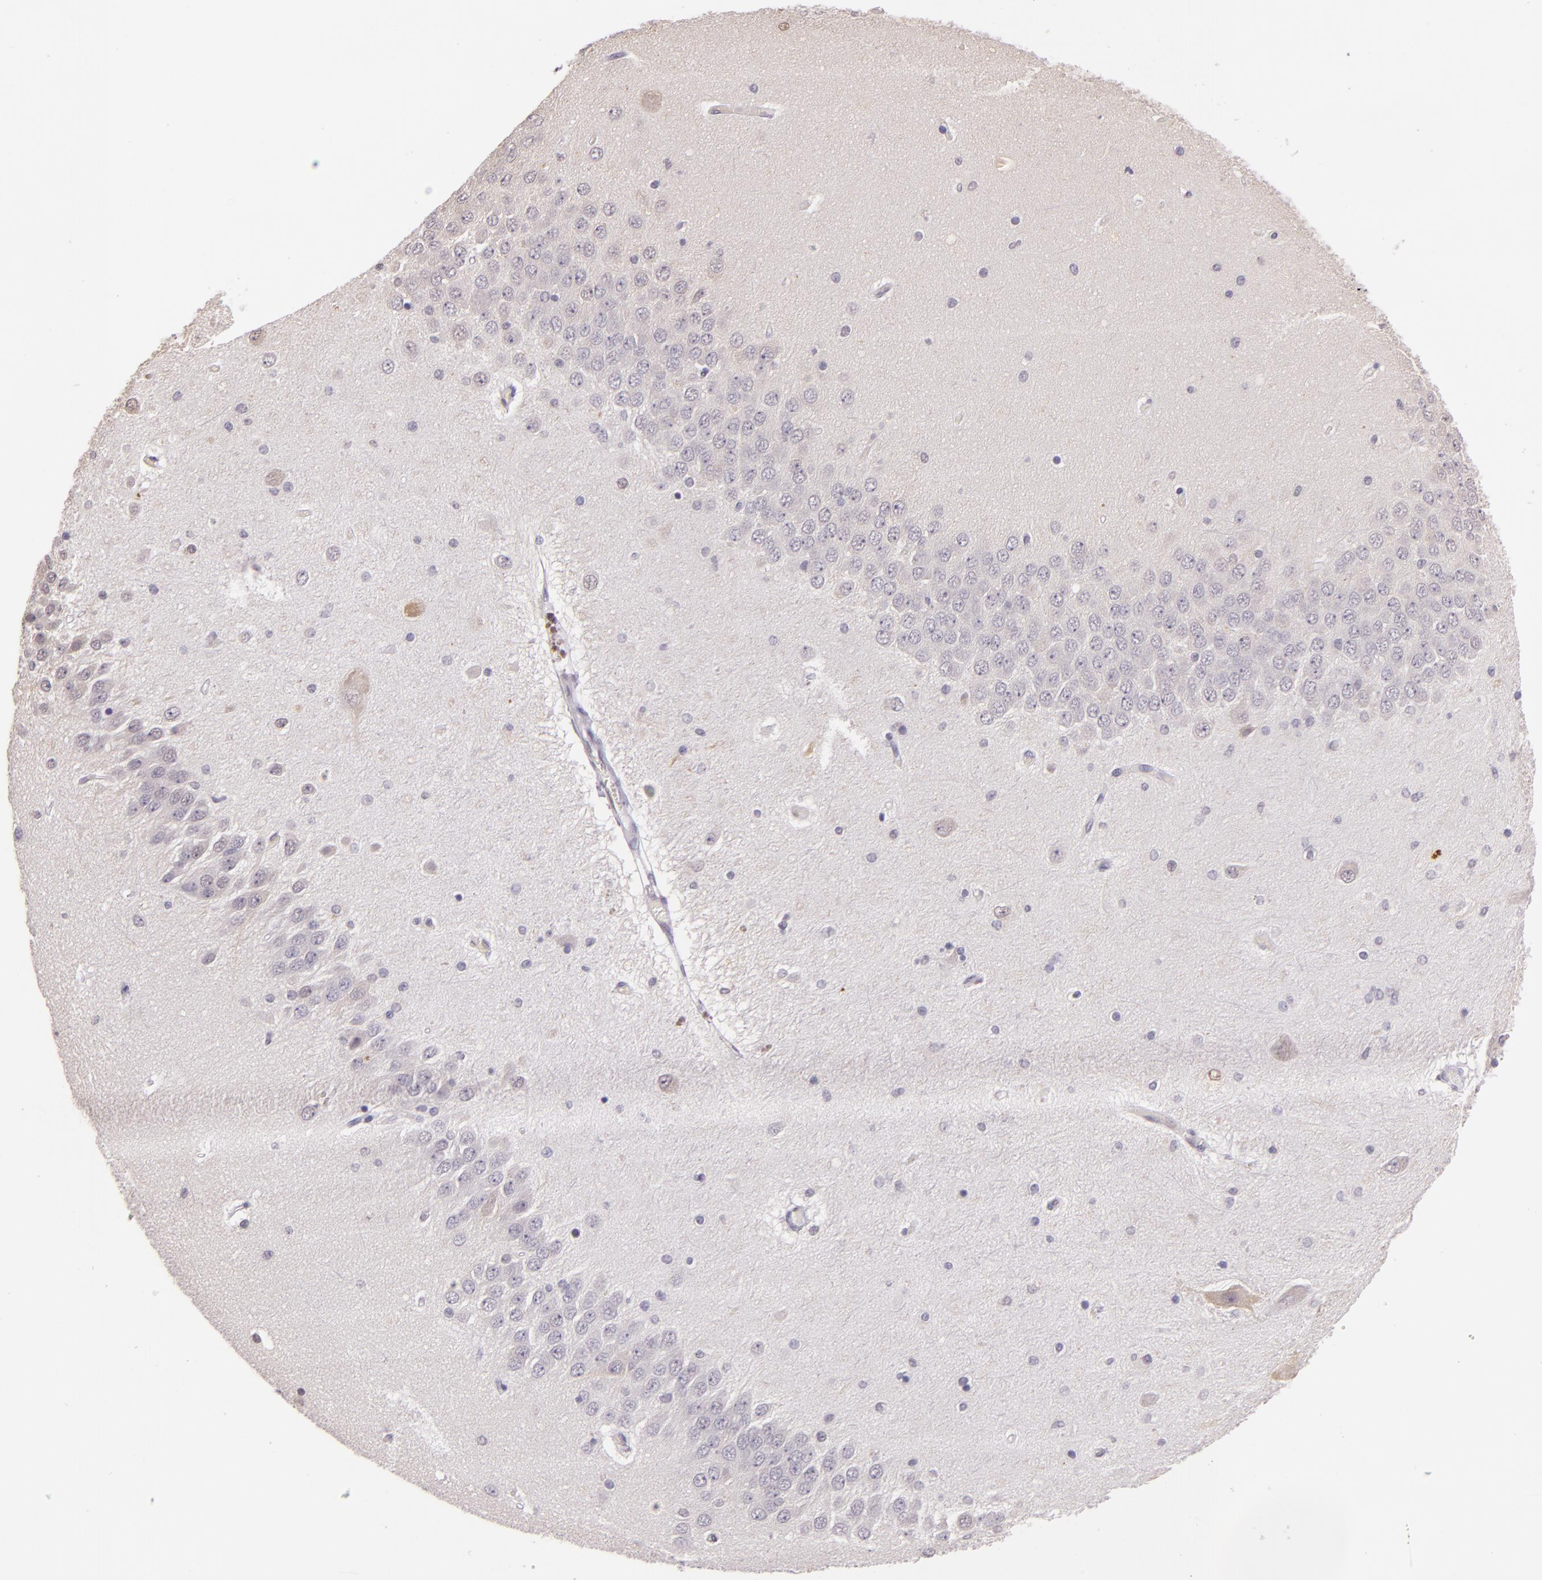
{"staining": {"intensity": "negative", "quantity": "none", "location": "none"}, "tissue": "hippocampus", "cell_type": "Glial cells", "image_type": "normal", "snomed": [{"axis": "morphology", "description": "Normal tissue, NOS"}, {"axis": "topography", "description": "Hippocampus"}], "caption": "IHC micrograph of unremarkable hippocampus: human hippocampus stained with DAB shows no significant protein expression in glial cells.", "gene": "HSPA8", "patient": {"sex": "female", "age": 54}}